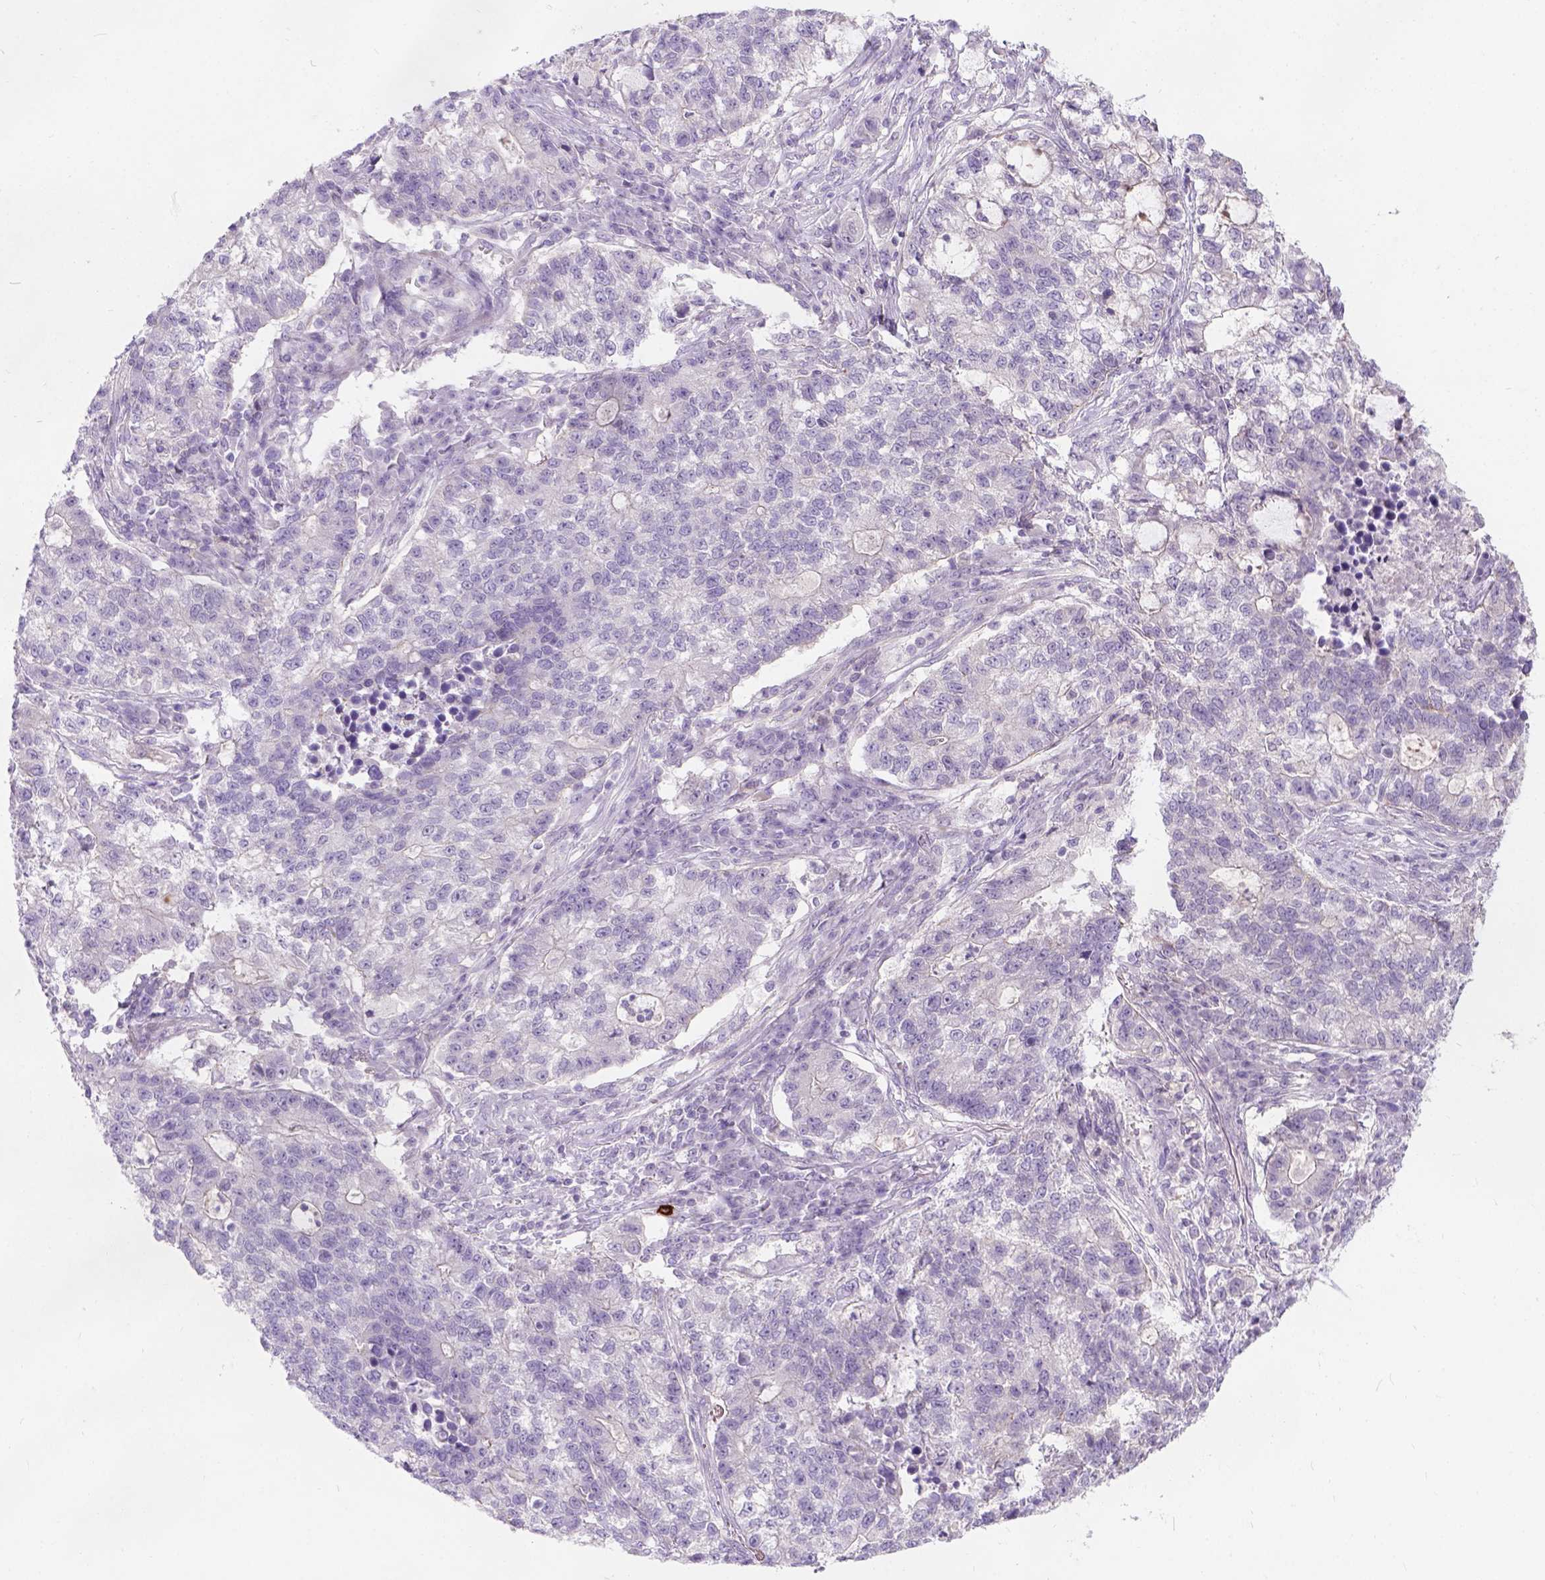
{"staining": {"intensity": "negative", "quantity": "none", "location": "none"}, "tissue": "lung cancer", "cell_type": "Tumor cells", "image_type": "cancer", "snomed": [{"axis": "morphology", "description": "Adenocarcinoma, NOS"}, {"axis": "topography", "description": "Lung"}], "caption": "The image demonstrates no staining of tumor cells in lung cancer (adenocarcinoma).", "gene": "C20orf144", "patient": {"sex": "male", "age": 57}}